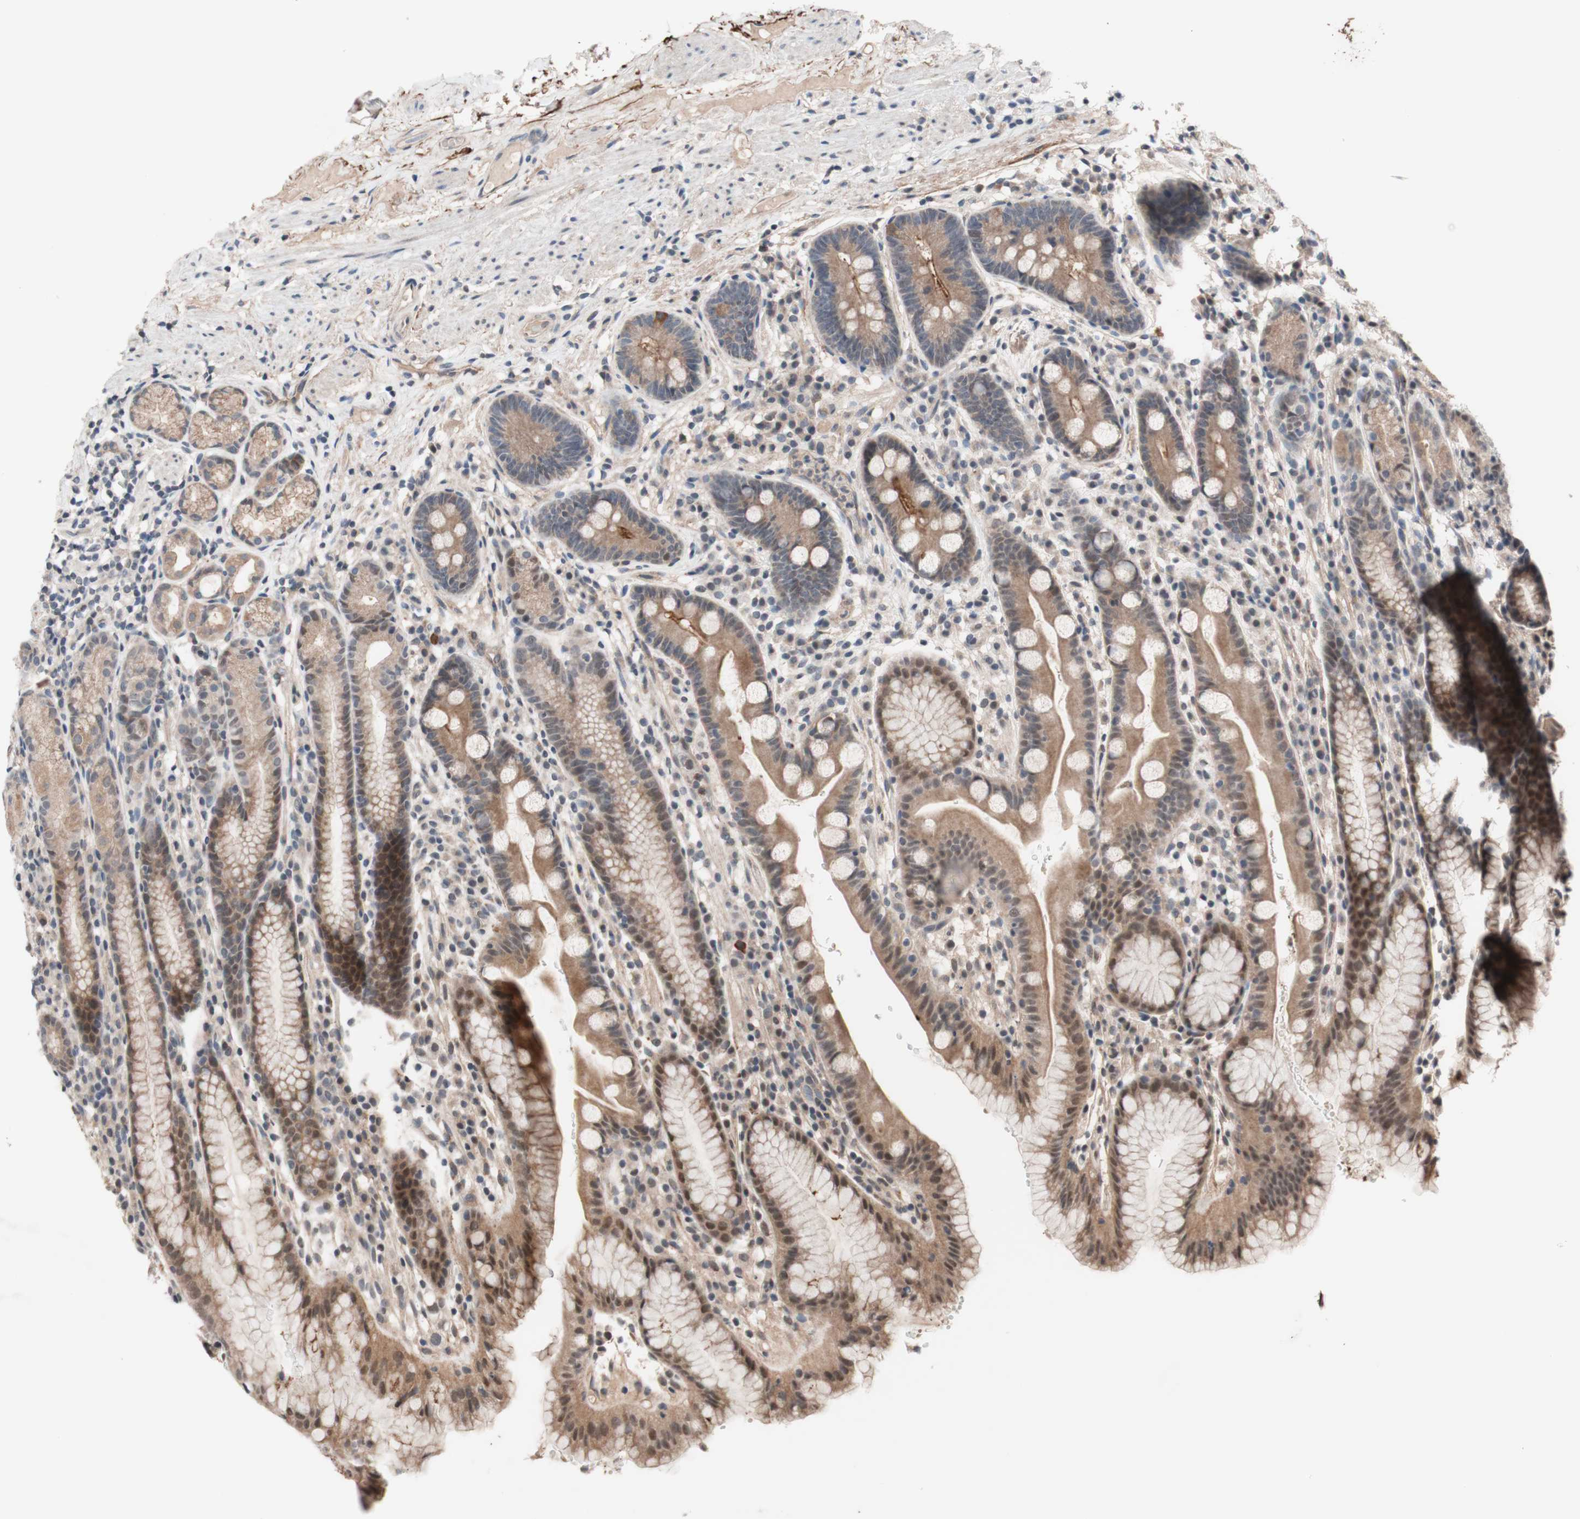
{"staining": {"intensity": "moderate", "quantity": "25%-75%", "location": "cytoplasmic/membranous,nuclear"}, "tissue": "stomach", "cell_type": "Glandular cells", "image_type": "normal", "snomed": [{"axis": "morphology", "description": "Normal tissue, NOS"}, {"axis": "topography", "description": "Stomach, lower"}], "caption": "Immunohistochemistry (DAB (3,3'-diaminobenzidine)) staining of normal stomach demonstrates moderate cytoplasmic/membranous,nuclear protein positivity in about 25%-75% of glandular cells. The staining was performed using DAB (3,3'-diaminobenzidine), with brown indicating positive protein expression. Nuclei are stained blue with hematoxylin.", "gene": "CD55", "patient": {"sex": "male", "age": 52}}